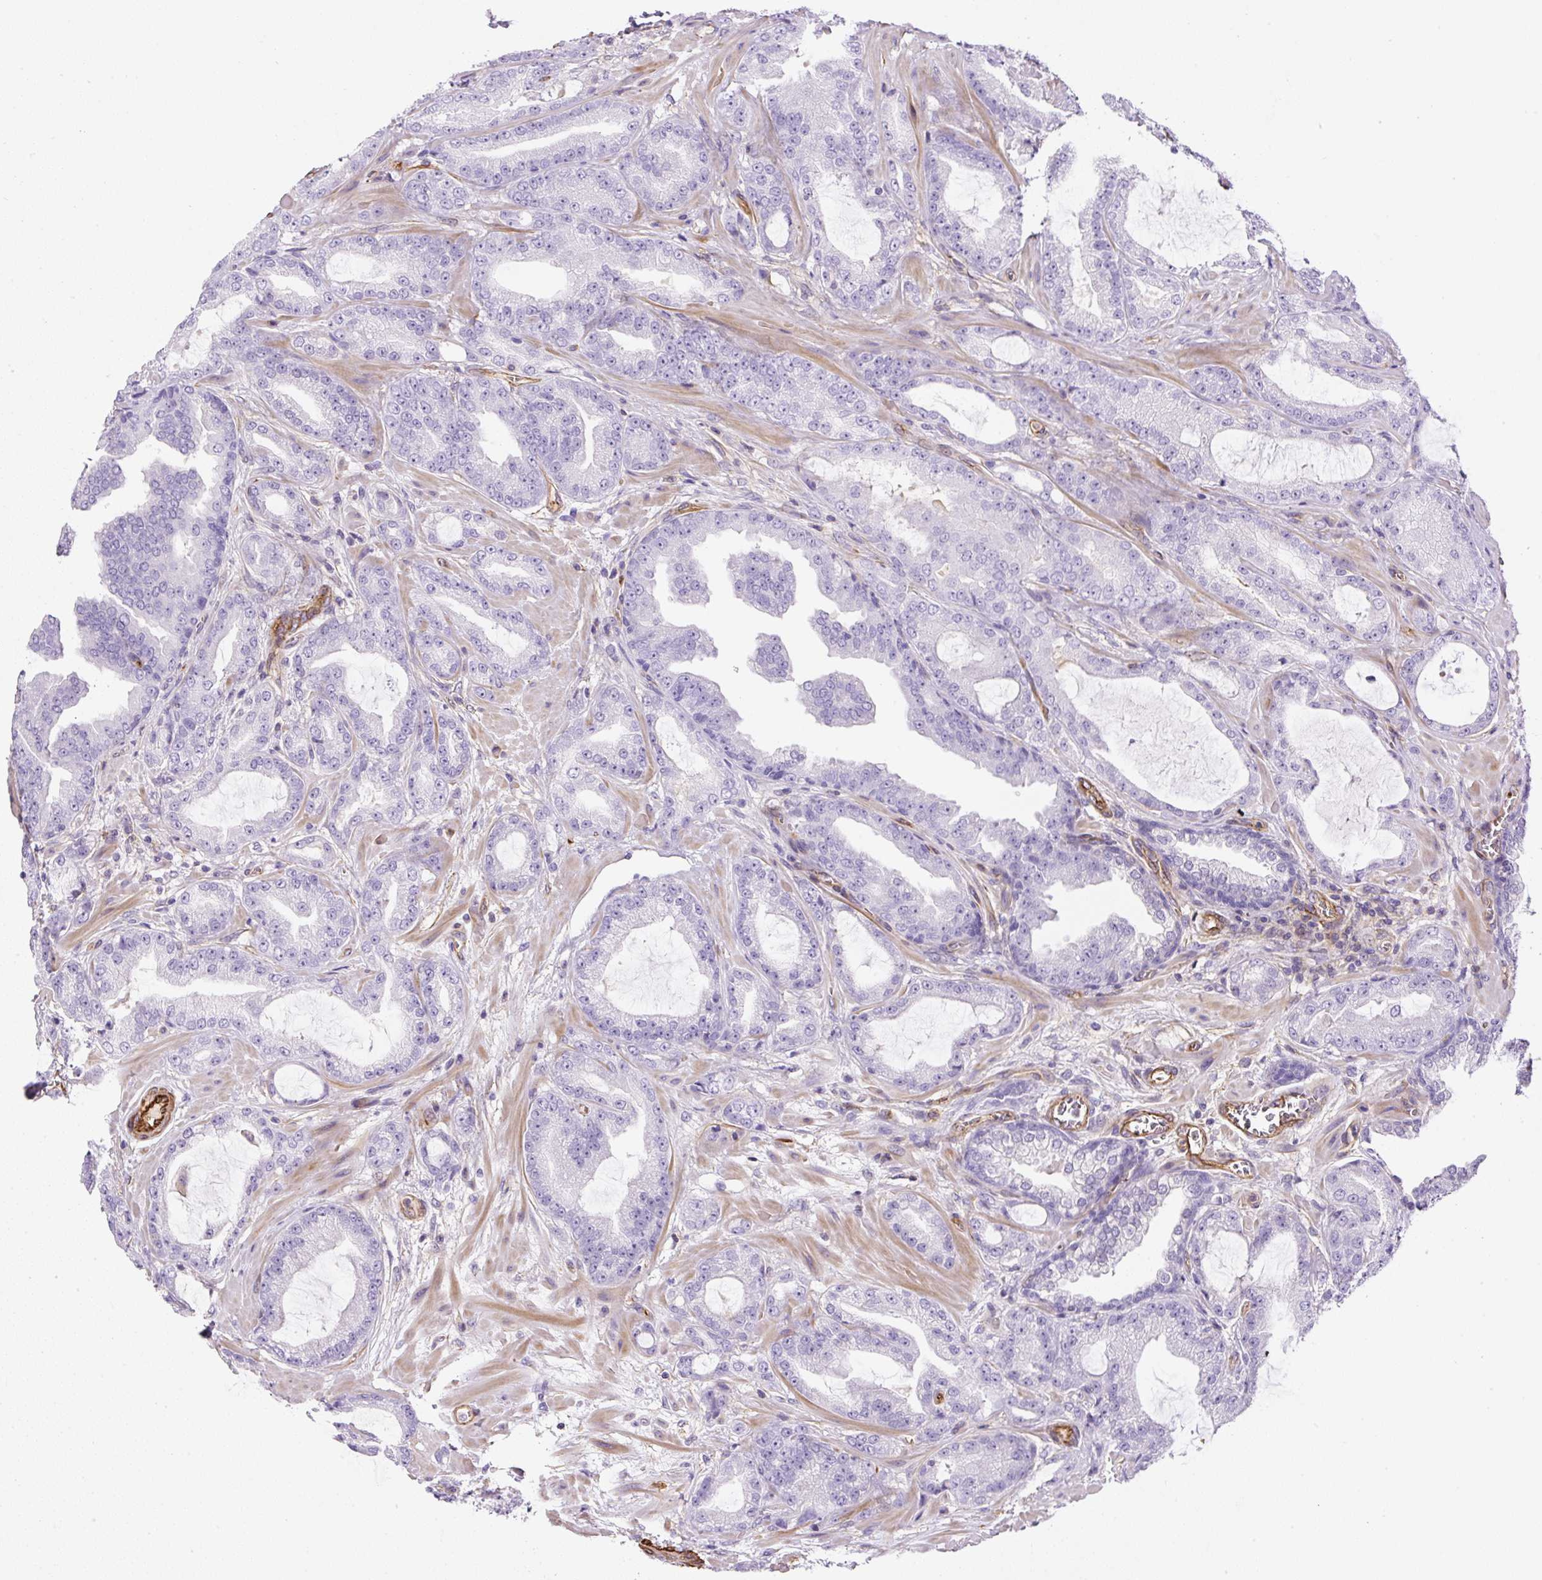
{"staining": {"intensity": "negative", "quantity": "none", "location": "none"}, "tissue": "prostate cancer", "cell_type": "Tumor cells", "image_type": "cancer", "snomed": [{"axis": "morphology", "description": "Adenocarcinoma, High grade"}, {"axis": "topography", "description": "Prostate"}], "caption": "The photomicrograph displays no significant staining in tumor cells of prostate cancer (adenocarcinoma (high-grade)).", "gene": "B3GALT5", "patient": {"sex": "male", "age": 68}}